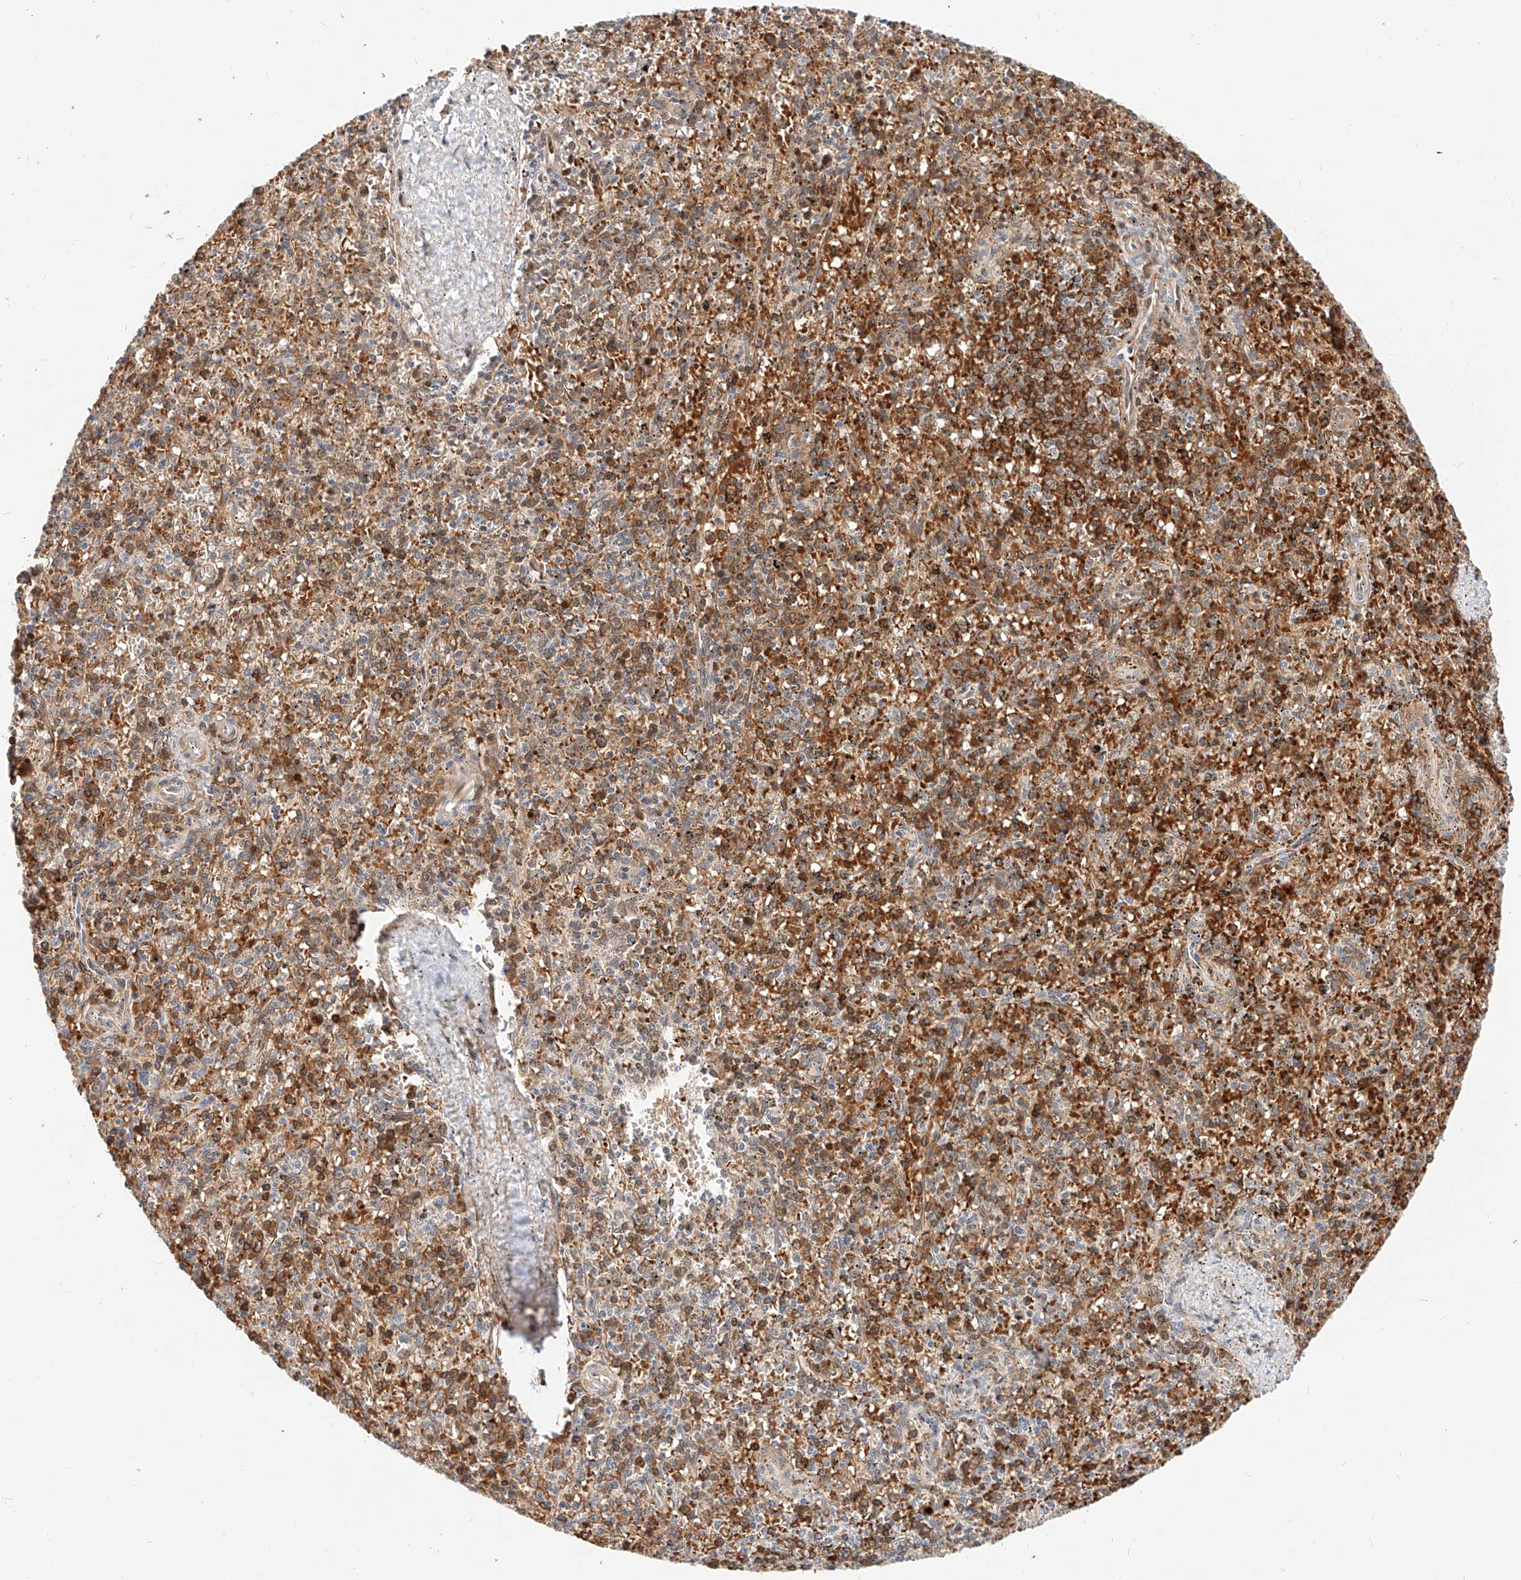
{"staining": {"intensity": "moderate", "quantity": "25%-75%", "location": "cytoplasmic/membranous"}, "tissue": "spleen", "cell_type": "Cells in red pulp", "image_type": "normal", "snomed": [{"axis": "morphology", "description": "Normal tissue, NOS"}, {"axis": "topography", "description": "Spleen"}], "caption": "Moderate cytoplasmic/membranous protein expression is appreciated in about 25%-75% of cells in red pulp in spleen. (DAB (3,3'-diaminobenzidine) IHC with brightfield microscopy, high magnification).", "gene": "CBX8", "patient": {"sex": "male", "age": 72}}